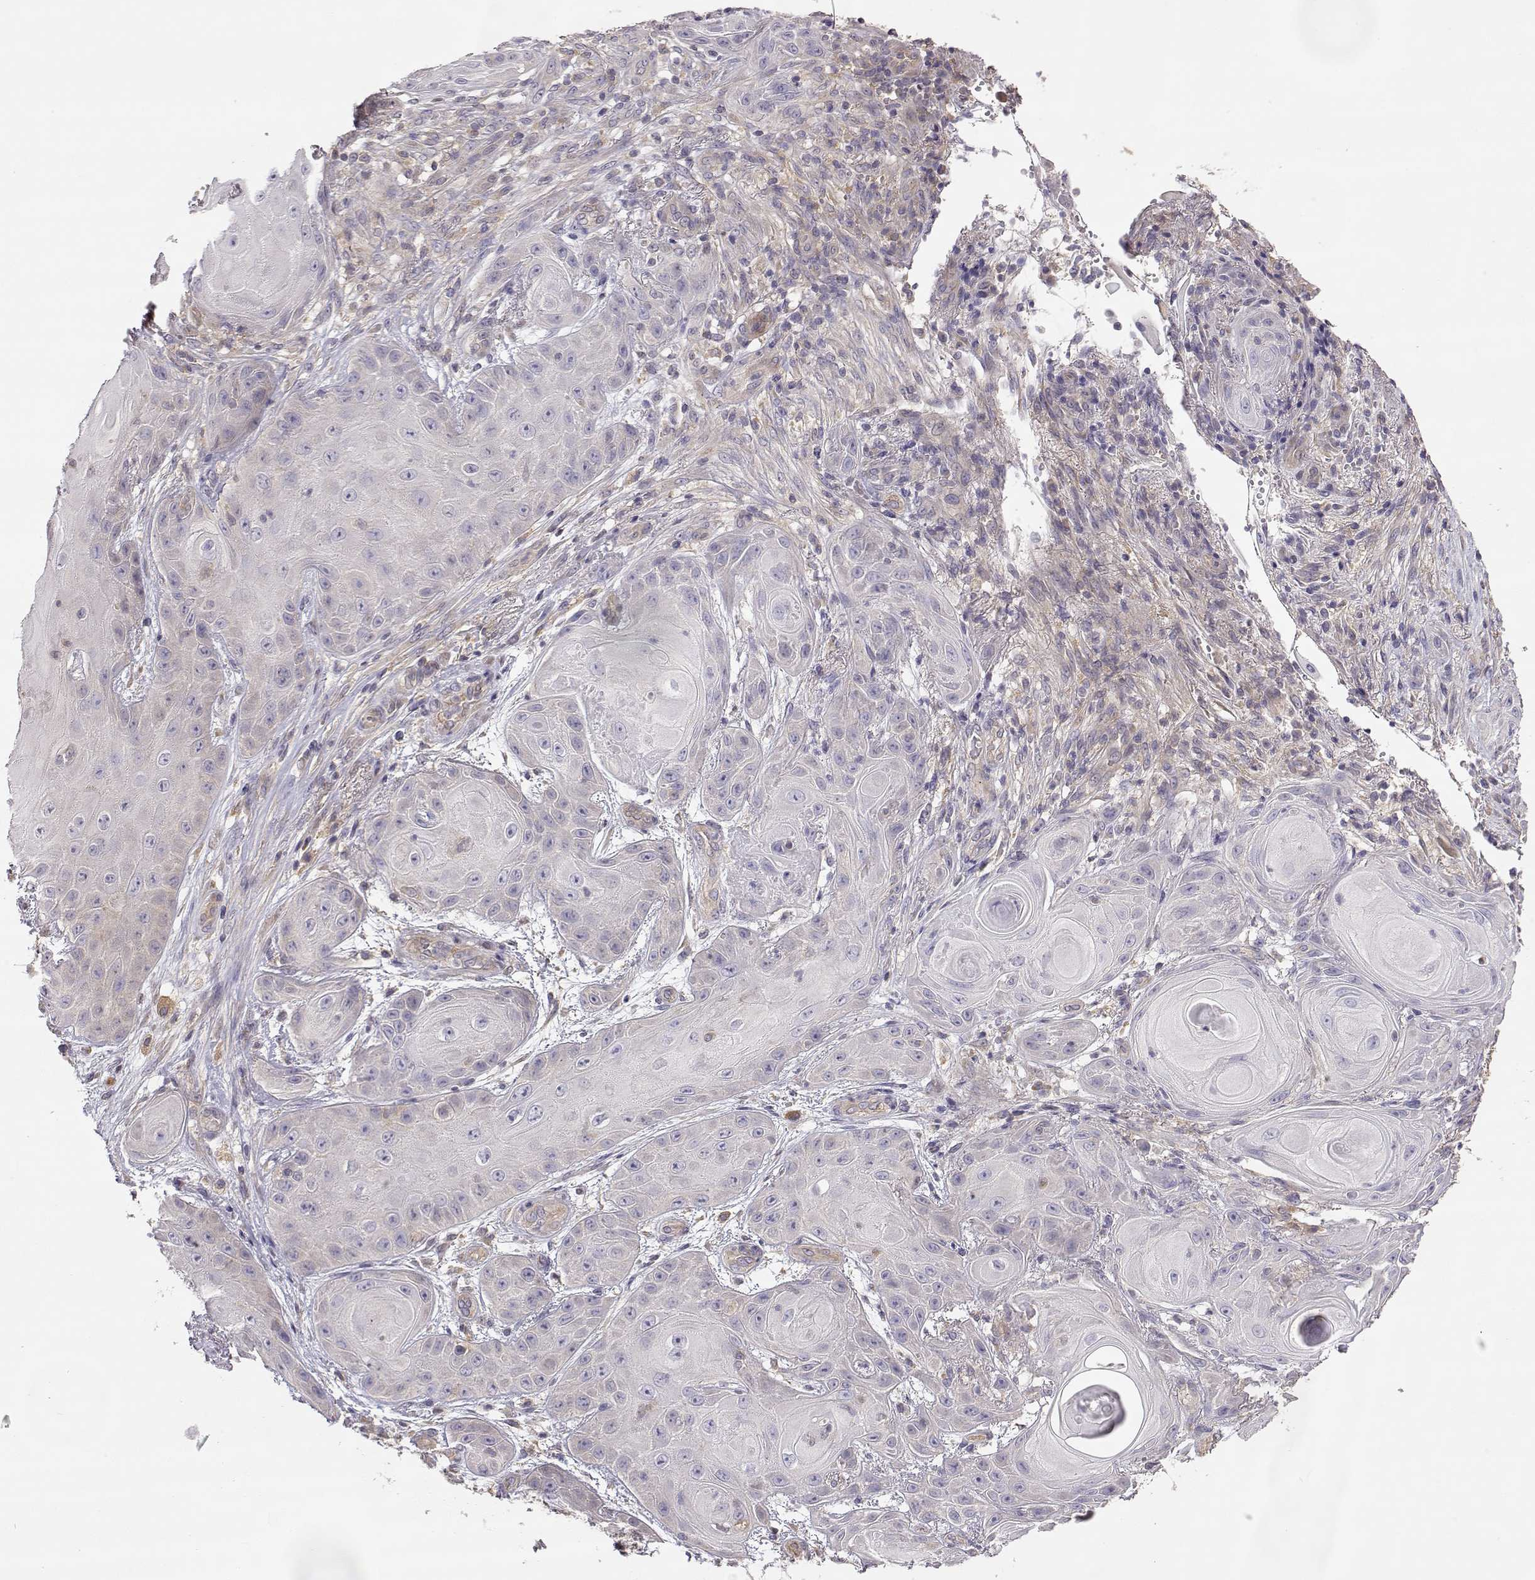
{"staining": {"intensity": "negative", "quantity": "none", "location": "none"}, "tissue": "skin cancer", "cell_type": "Tumor cells", "image_type": "cancer", "snomed": [{"axis": "morphology", "description": "Squamous cell carcinoma, NOS"}, {"axis": "topography", "description": "Skin"}], "caption": "DAB immunohistochemical staining of skin cancer (squamous cell carcinoma) exhibits no significant positivity in tumor cells.", "gene": "CRIM1", "patient": {"sex": "male", "age": 62}}